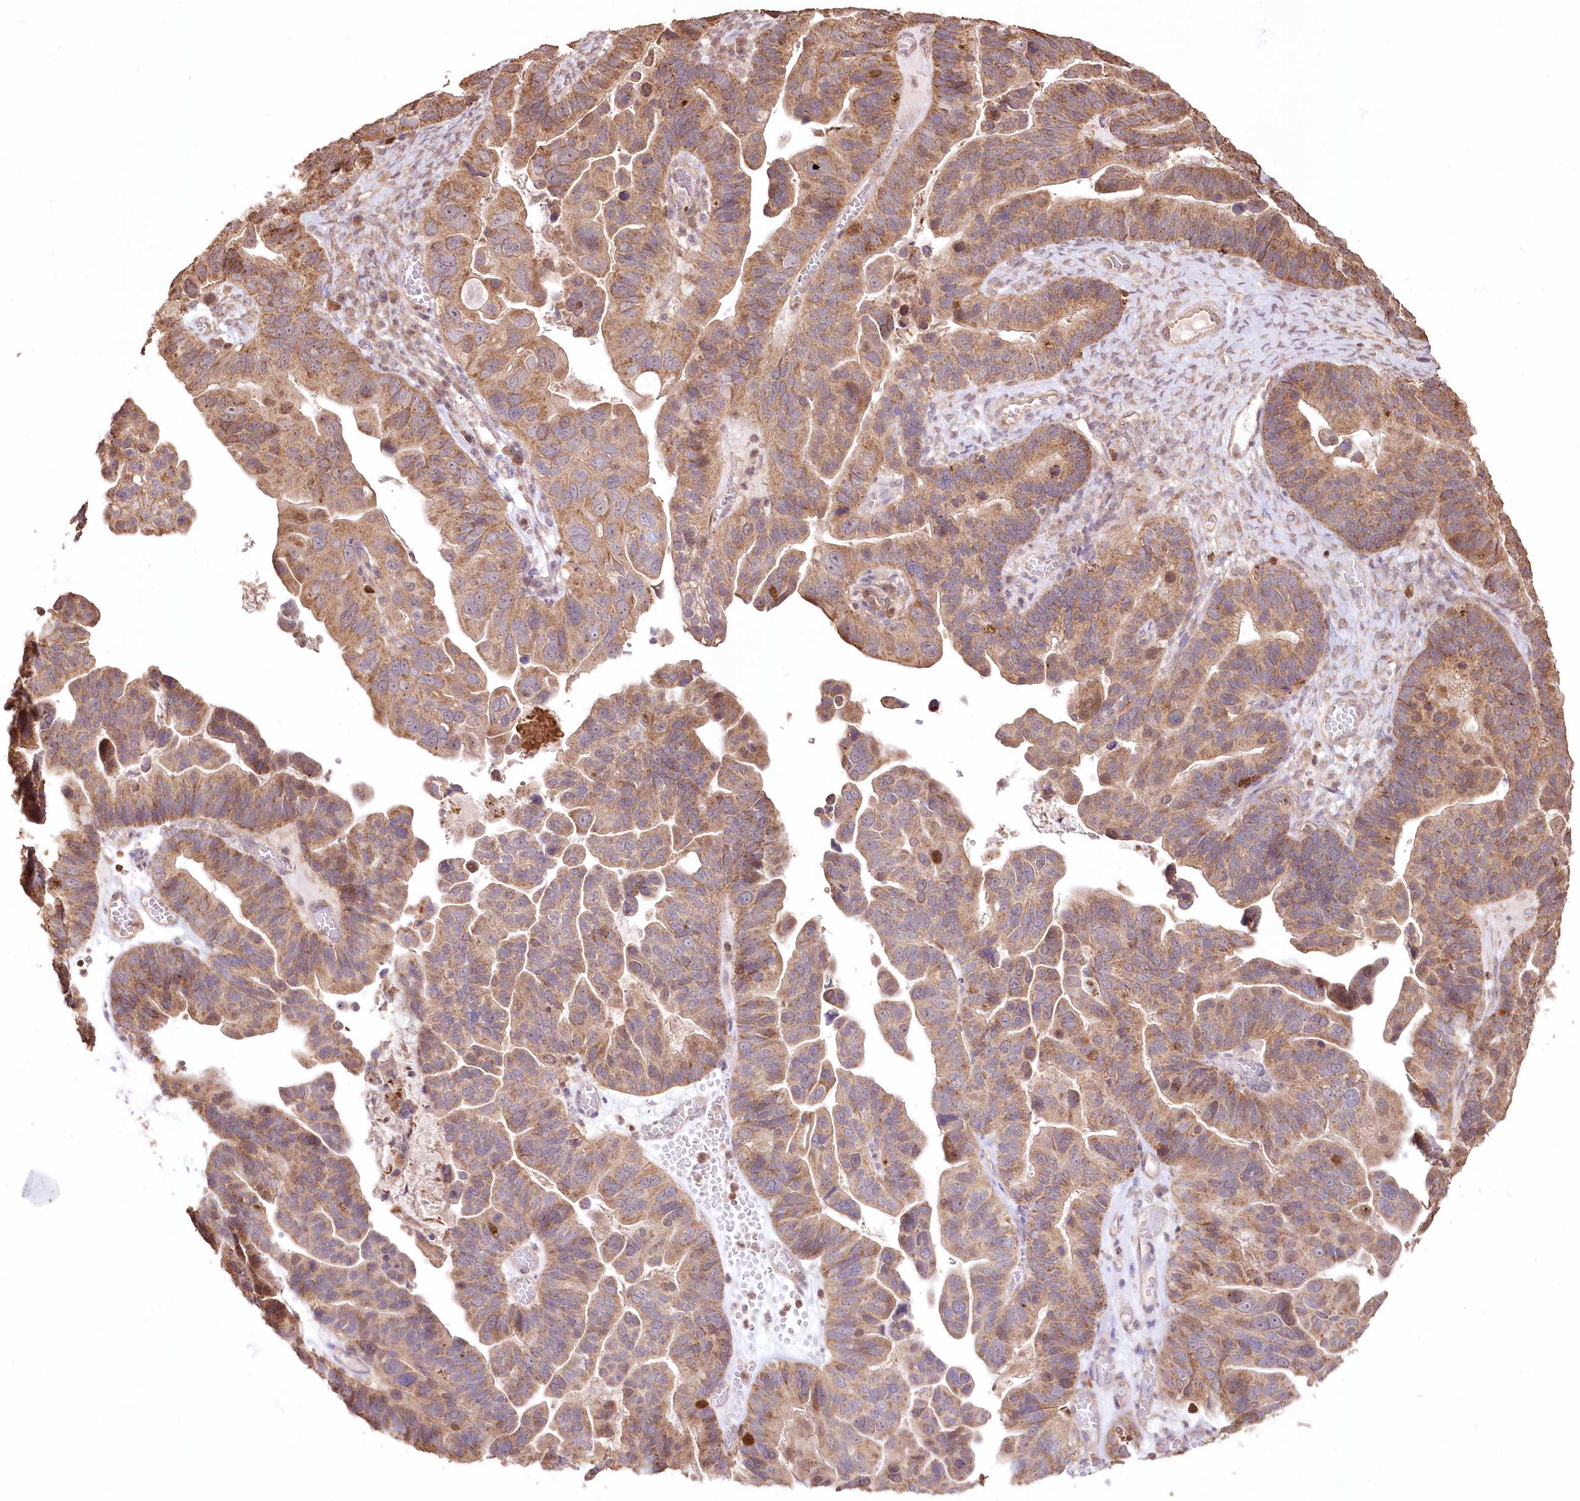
{"staining": {"intensity": "moderate", "quantity": ">75%", "location": "cytoplasmic/membranous"}, "tissue": "ovarian cancer", "cell_type": "Tumor cells", "image_type": "cancer", "snomed": [{"axis": "morphology", "description": "Cystadenocarcinoma, serous, NOS"}, {"axis": "topography", "description": "Ovary"}], "caption": "Immunohistochemical staining of ovarian serous cystadenocarcinoma demonstrates moderate cytoplasmic/membranous protein expression in about >75% of tumor cells.", "gene": "STK17B", "patient": {"sex": "female", "age": 56}}